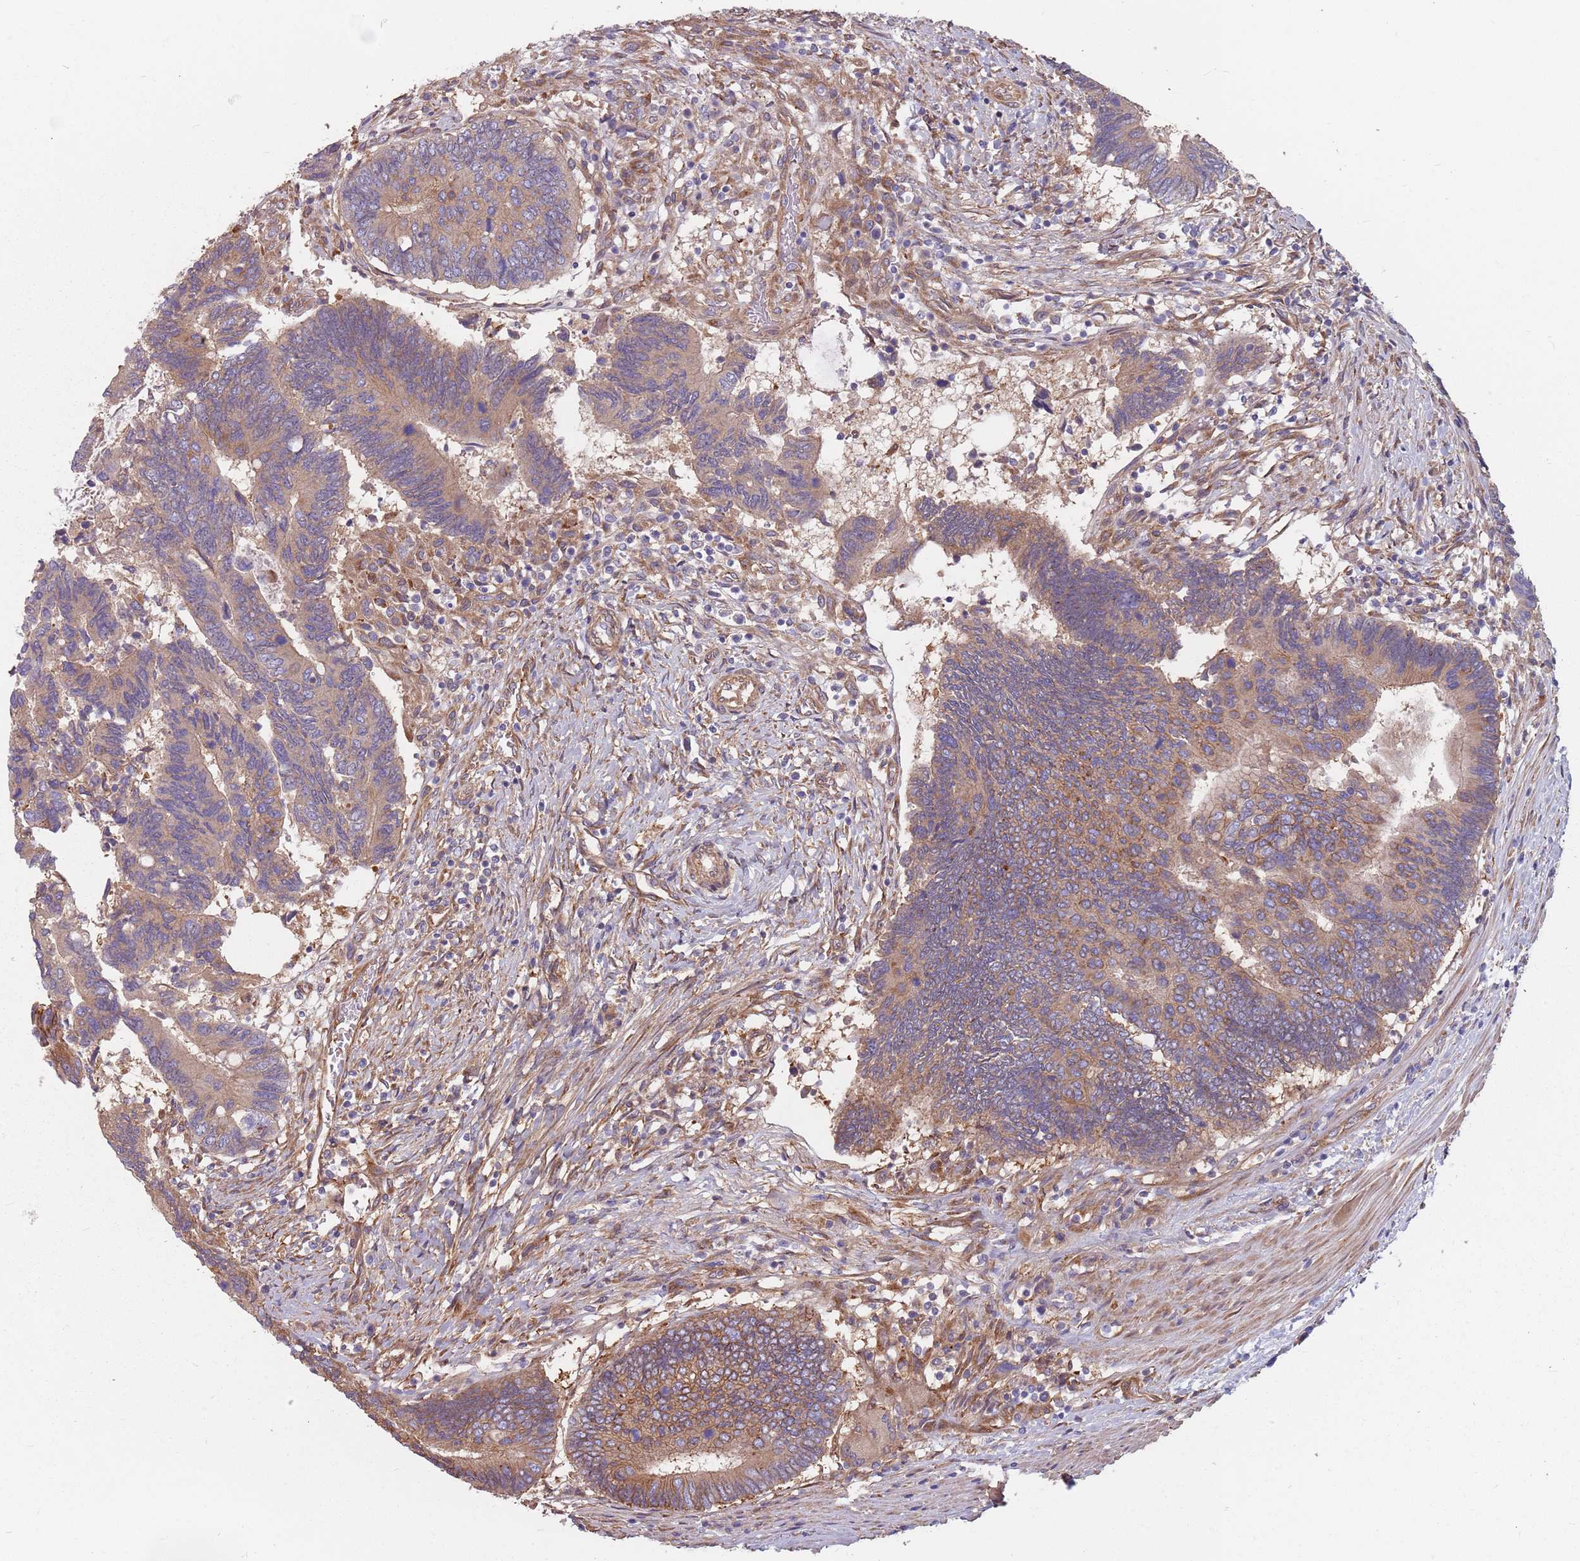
{"staining": {"intensity": "moderate", "quantity": "<25%", "location": "cytoplasmic/membranous"}, "tissue": "colorectal cancer", "cell_type": "Tumor cells", "image_type": "cancer", "snomed": [{"axis": "morphology", "description": "Adenocarcinoma, NOS"}, {"axis": "topography", "description": "Colon"}], "caption": "A brown stain labels moderate cytoplasmic/membranous staining of a protein in colorectal cancer (adenocarcinoma) tumor cells. (Stains: DAB in brown, nuclei in blue, Microscopy: brightfield microscopy at high magnification).", "gene": "SPDL1", "patient": {"sex": "male", "age": 87}}